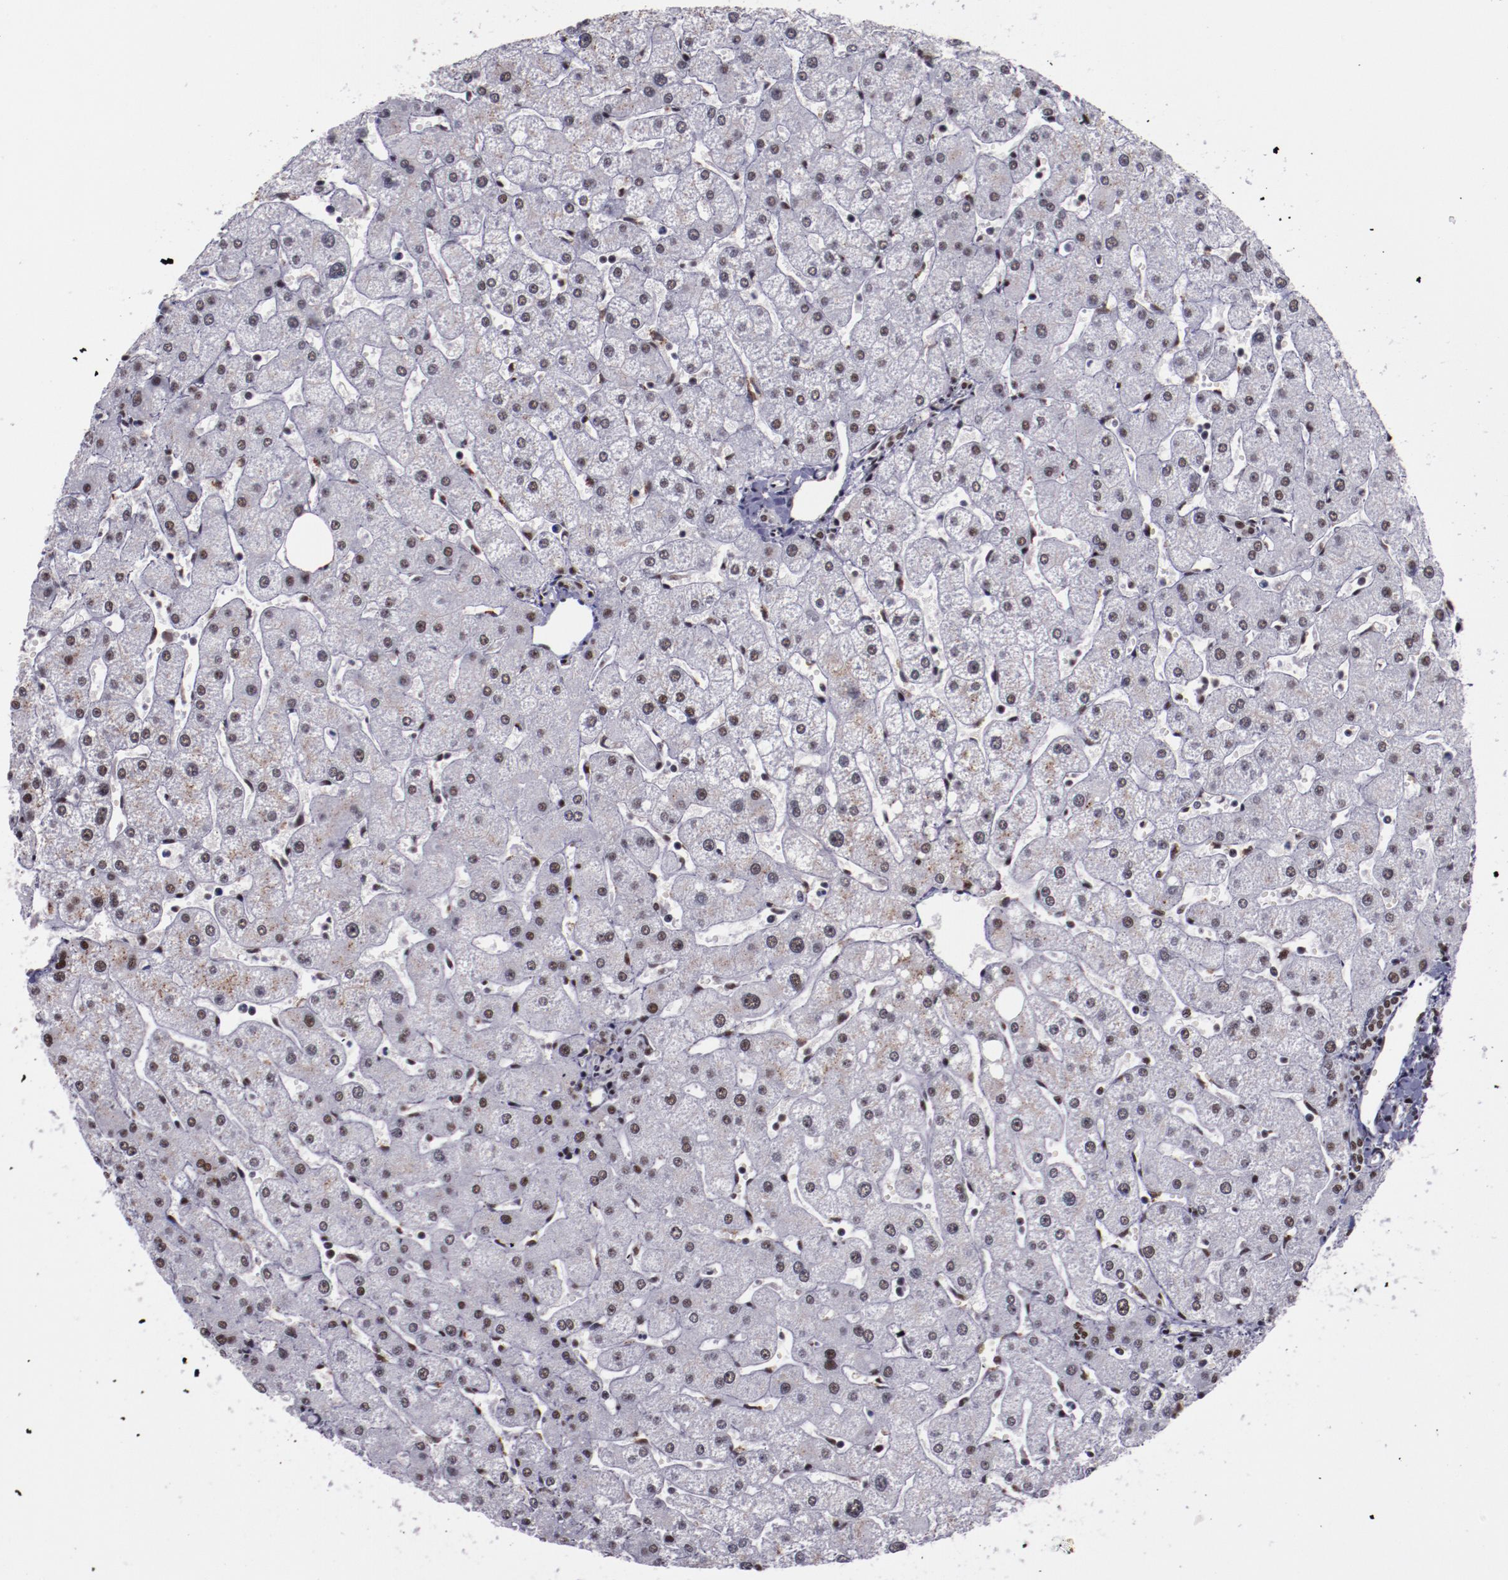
{"staining": {"intensity": "moderate", "quantity": ">75%", "location": "nuclear"}, "tissue": "liver", "cell_type": "Cholangiocytes", "image_type": "normal", "snomed": [{"axis": "morphology", "description": "Normal tissue, NOS"}, {"axis": "topography", "description": "Liver"}], "caption": "Immunohistochemical staining of normal human liver exhibits medium levels of moderate nuclear staining in approximately >75% of cholangiocytes. (brown staining indicates protein expression, while blue staining denotes nuclei).", "gene": "PPP4R3A", "patient": {"sex": "male", "age": 67}}